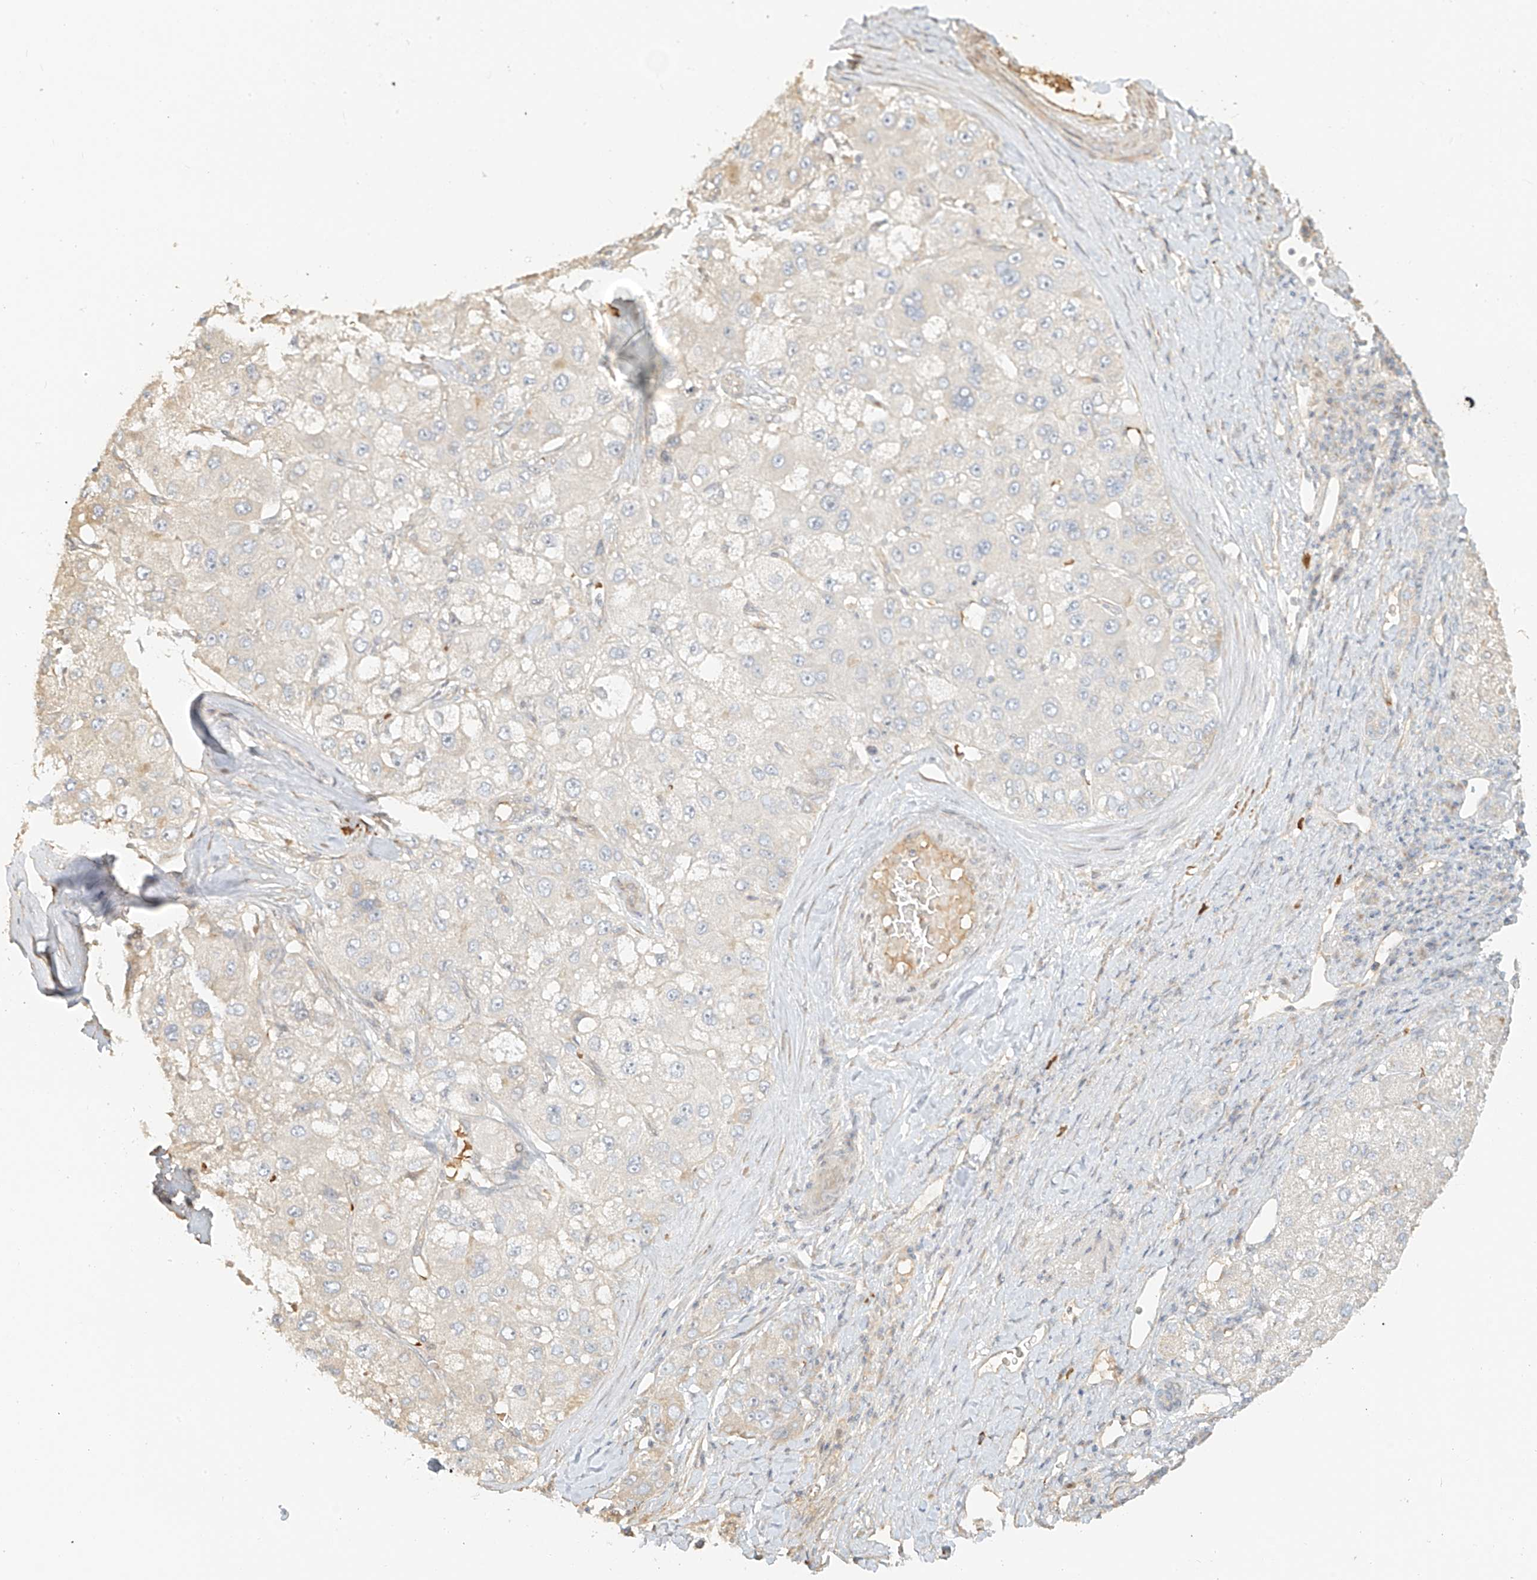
{"staining": {"intensity": "negative", "quantity": "none", "location": "none"}, "tissue": "liver cancer", "cell_type": "Tumor cells", "image_type": "cancer", "snomed": [{"axis": "morphology", "description": "Carcinoma, Hepatocellular, NOS"}, {"axis": "topography", "description": "Liver"}], "caption": "DAB immunohistochemical staining of liver cancer (hepatocellular carcinoma) displays no significant positivity in tumor cells.", "gene": "UPK1B", "patient": {"sex": "male", "age": 80}}